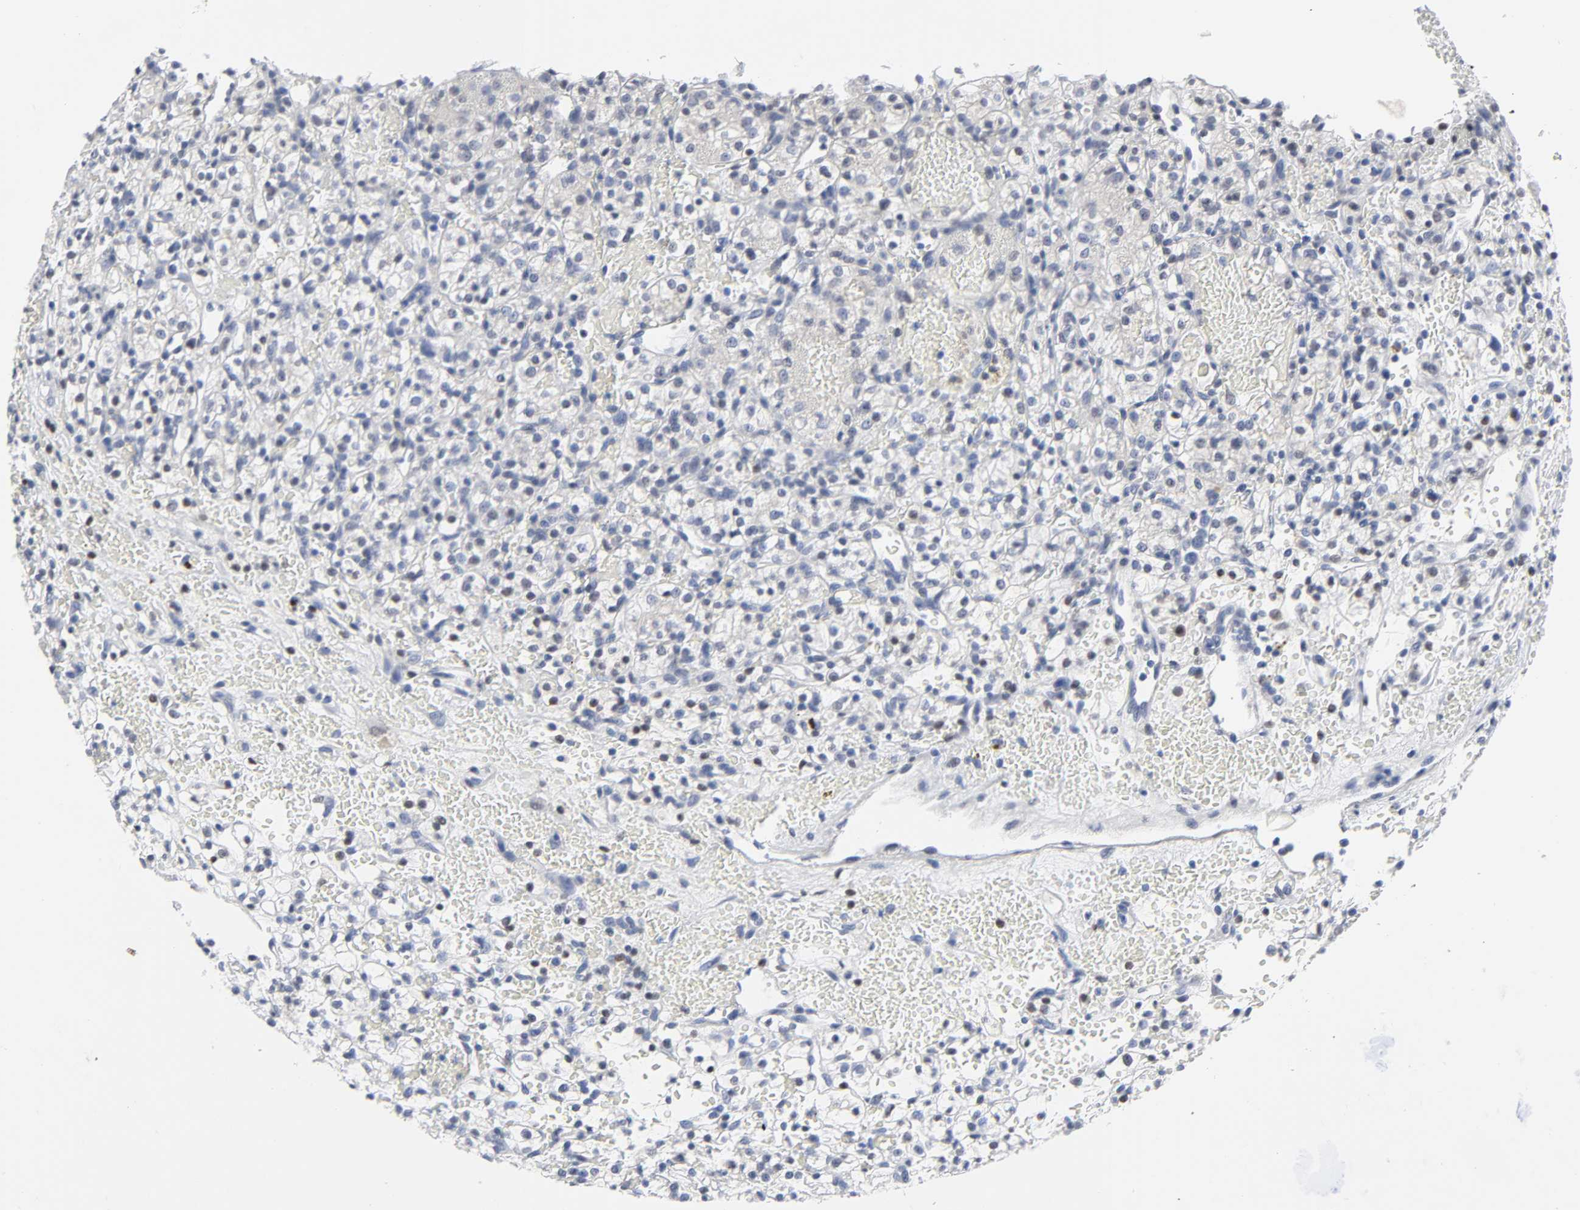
{"staining": {"intensity": "negative", "quantity": "none", "location": "none"}, "tissue": "renal cancer", "cell_type": "Tumor cells", "image_type": "cancer", "snomed": [{"axis": "morphology", "description": "Adenocarcinoma, NOS"}, {"axis": "topography", "description": "Kidney"}], "caption": "Renal cancer (adenocarcinoma) was stained to show a protein in brown. There is no significant expression in tumor cells.", "gene": "SALL2", "patient": {"sex": "female", "age": 60}}